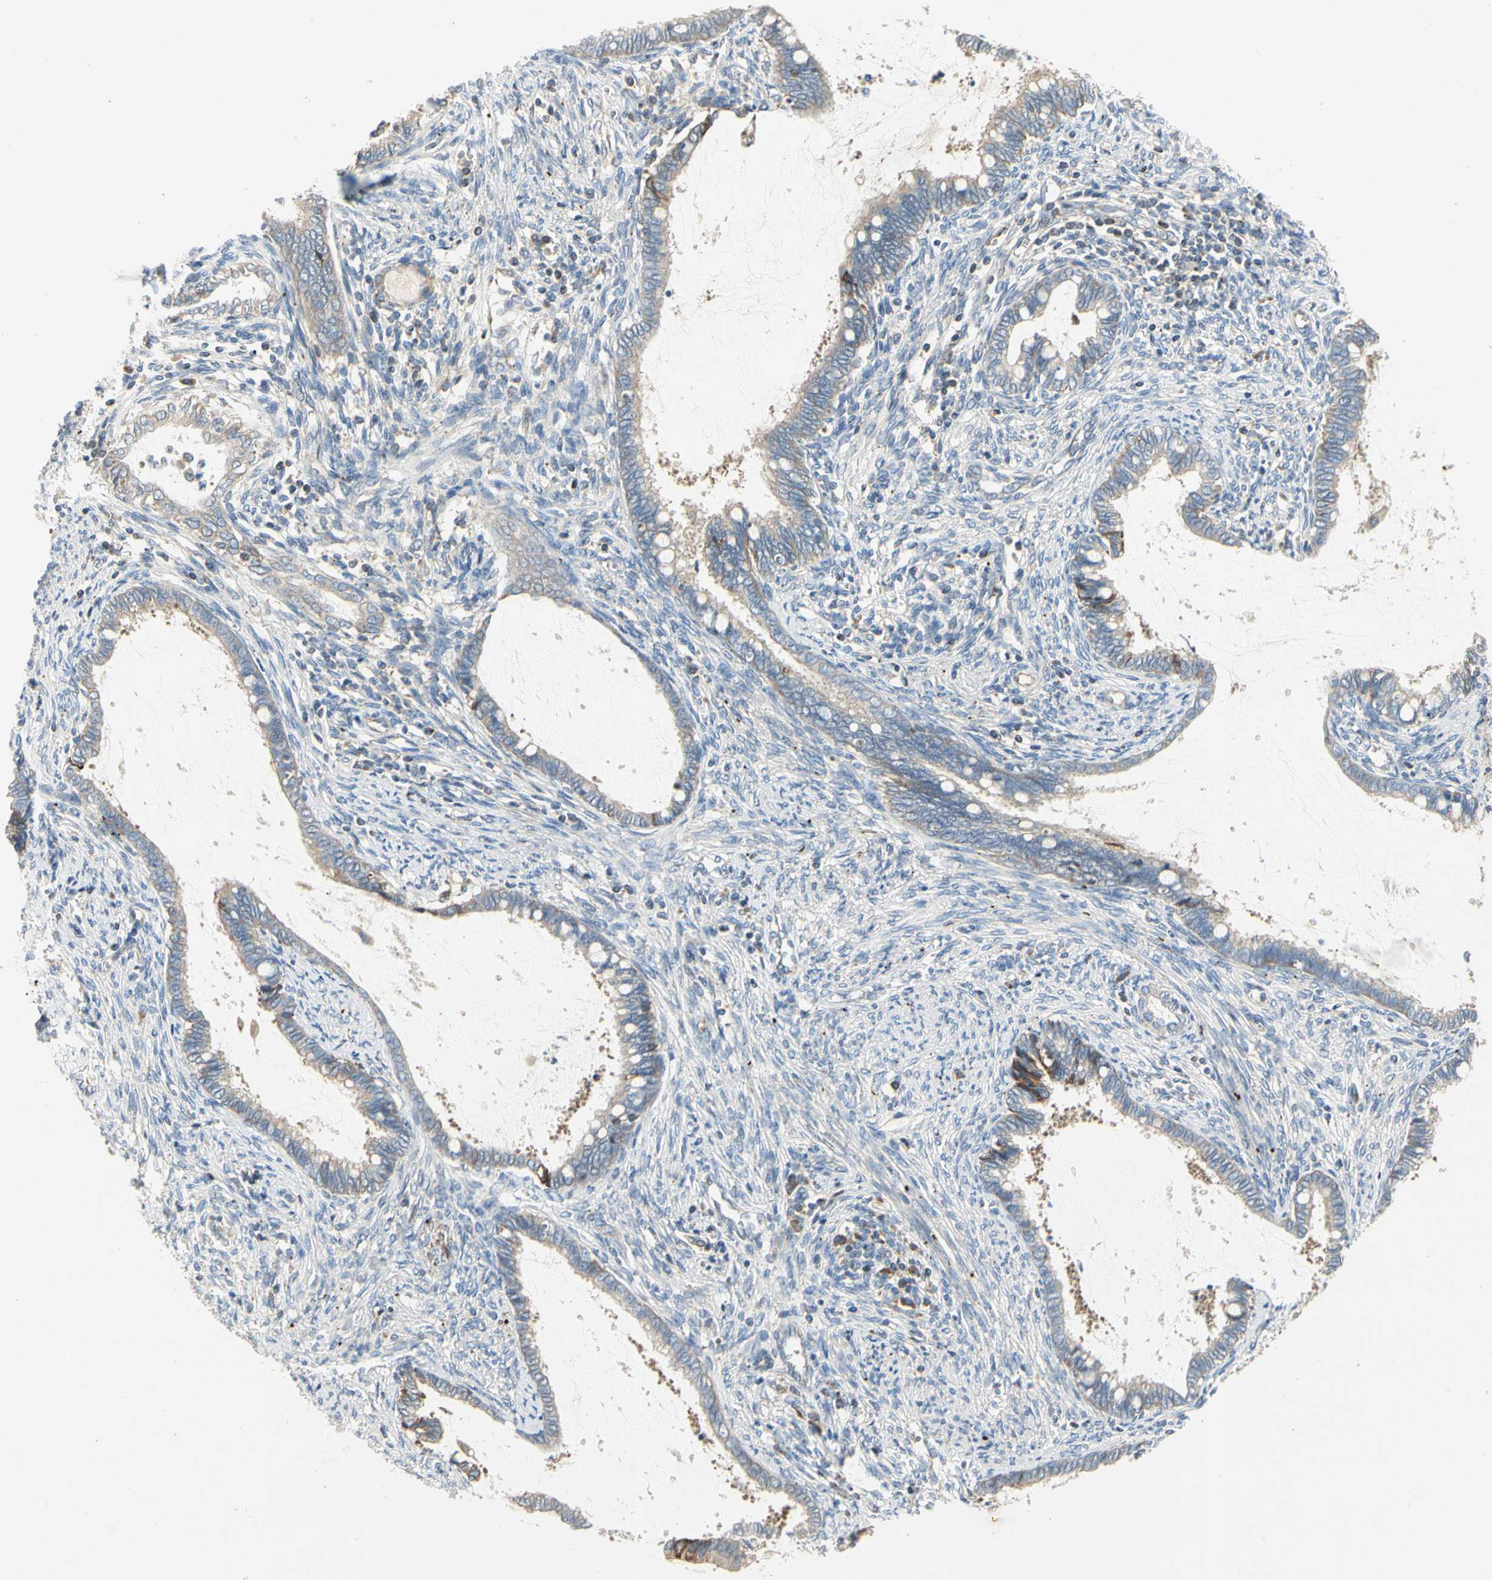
{"staining": {"intensity": "weak", "quantity": "25%-75%", "location": "cytoplasmic/membranous"}, "tissue": "cervical cancer", "cell_type": "Tumor cells", "image_type": "cancer", "snomed": [{"axis": "morphology", "description": "Adenocarcinoma, NOS"}, {"axis": "topography", "description": "Cervix"}], "caption": "Immunohistochemical staining of adenocarcinoma (cervical) exhibits weak cytoplasmic/membranous protein expression in about 25%-75% of tumor cells. The staining is performed using DAB (3,3'-diaminobenzidine) brown chromogen to label protein expression. The nuclei are counter-stained blue using hematoxylin.", "gene": "KLHDC8B", "patient": {"sex": "female", "age": 44}}